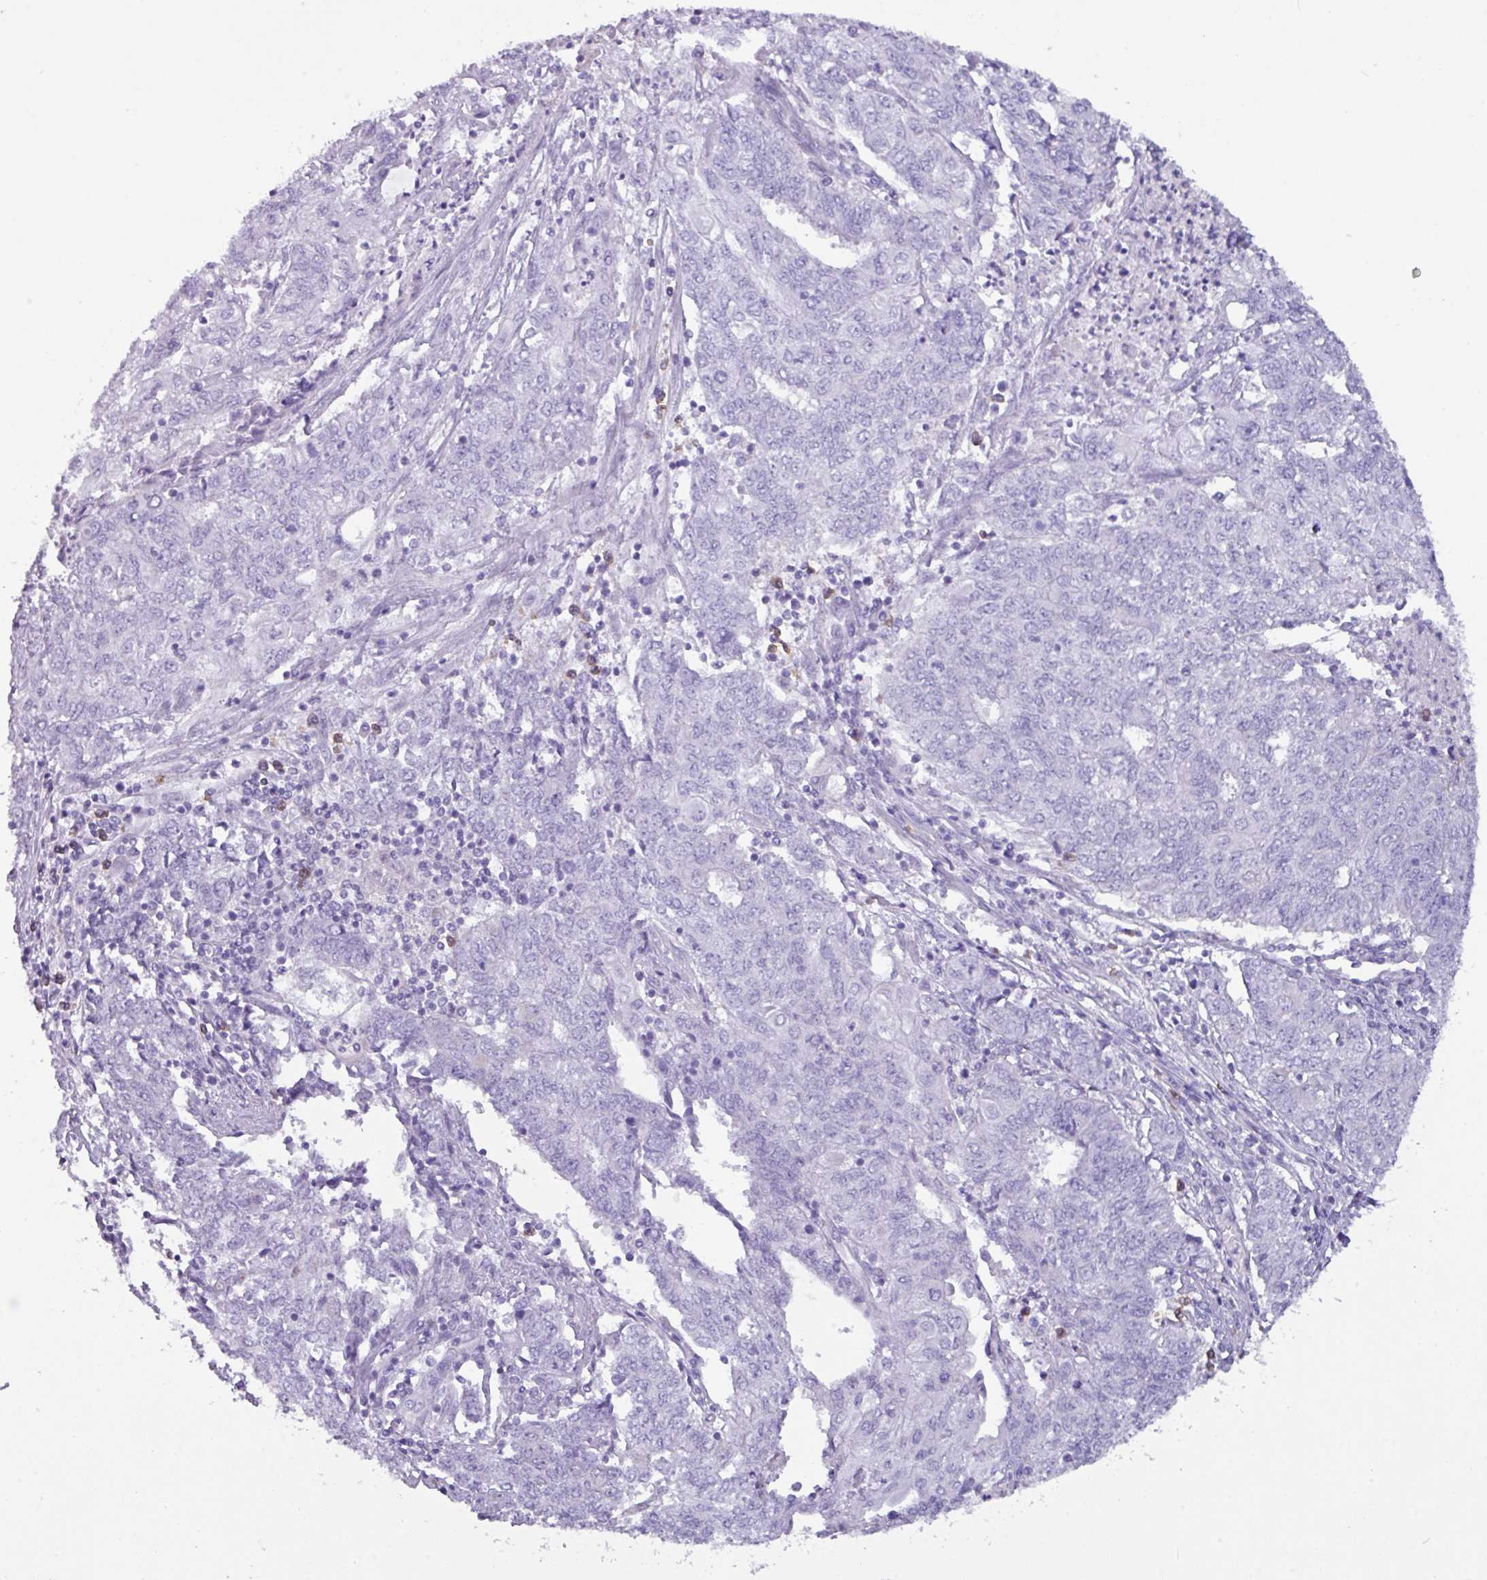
{"staining": {"intensity": "negative", "quantity": "none", "location": "none"}, "tissue": "endometrial cancer", "cell_type": "Tumor cells", "image_type": "cancer", "snomed": [{"axis": "morphology", "description": "Adenocarcinoma, NOS"}, {"axis": "topography", "description": "Endometrium"}], "caption": "DAB immunohistochemical staining of endometrial adenocarcinoma displays no significant expression in tumor cells.", "gene": "ZNF524", "patient": {"sex": "female", "age": 54}}